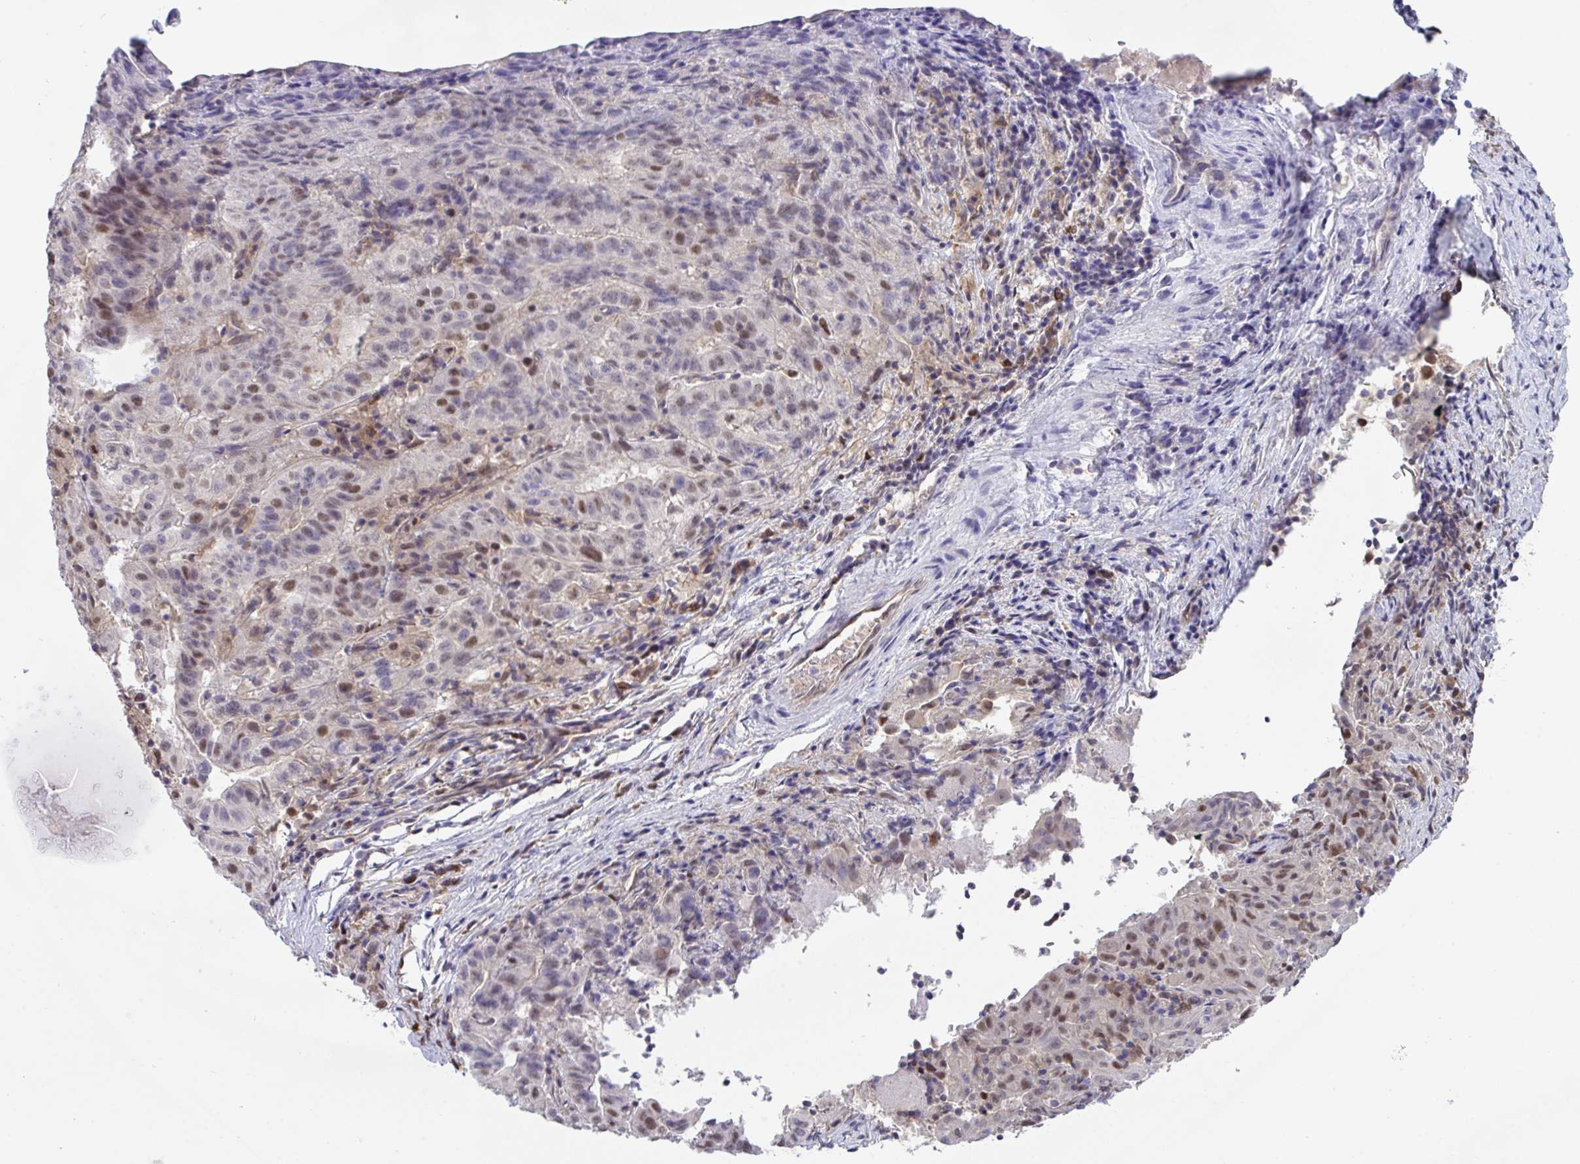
{"staining": {"intensity": "moderate", "quantity": "<25%", "location": "nuclear"}, "tissue": "pancreatic cancer", "cell_type": "Tumor cells", "image_type": "cancer", "snomed": [{"axis": "morphology", "description": "Adenocarcinoma, NOS"}, {"axis": "topography", "description": "Pancreas"}], "caption": "Immunohistochemistry histopathology image of human pancreatic cancer (adenocarcinoma) stained for a protein (brown), which reveals low levels of moderate nuclear staining in about <25% of tumor cells.", "gene": "ZNF444", "patient": {"sex": "male", "age": 63}}